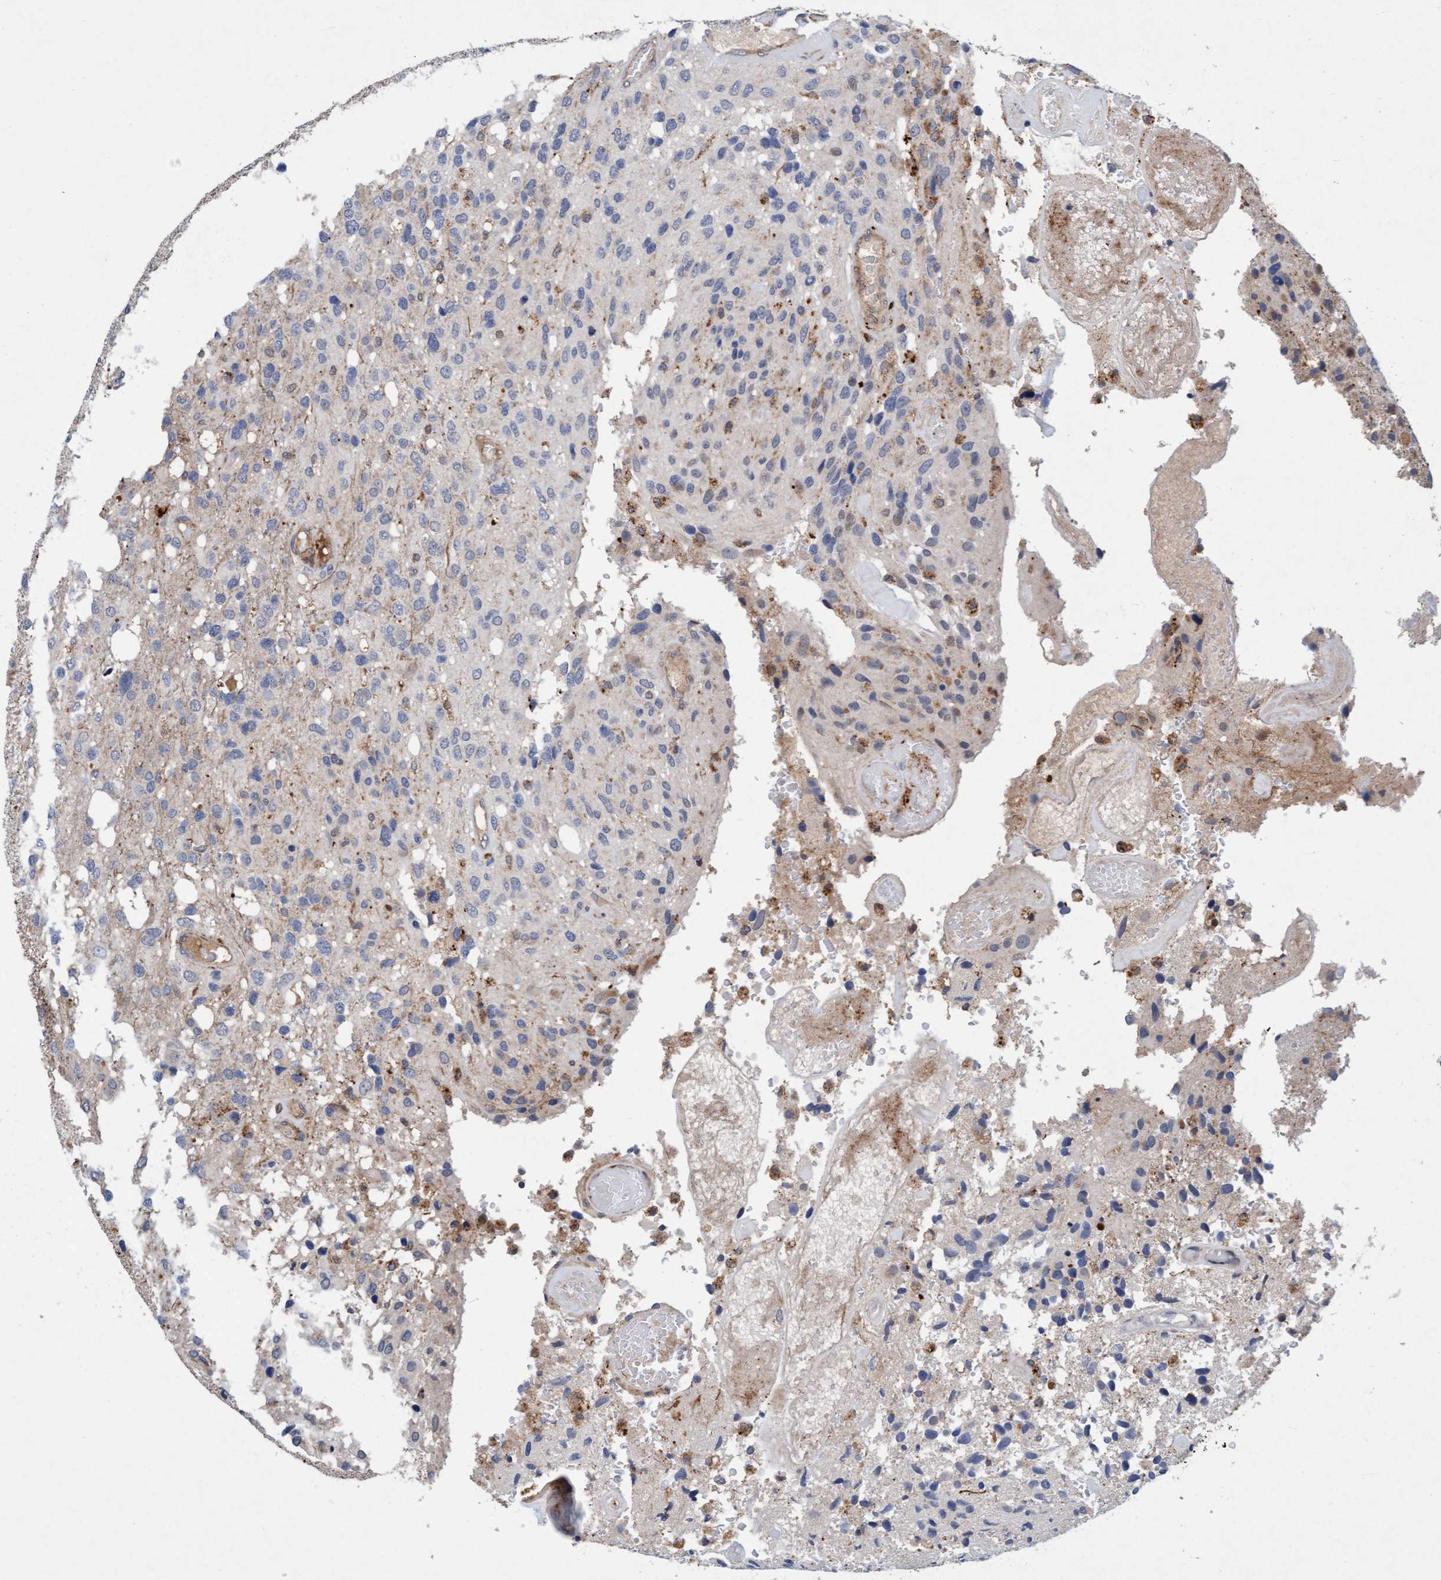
{"staining": {"intensity": "negative", "quantity": "none", "location": "none"}, "tissue": "glioma", "cell_type": "Tumor cells", "image_type": "cancer", "snomed": [{"axis": "morphology", "description": "Glioma, malignant, High grade"}, {"axis": "topography", "description": "Brain"}], "caption": "Immunohistochemical staining of glioma shows no significant expression in tumor cells. The staining is performed using DAB (3,3'-diaminobenzidine) brown chromogen with nuclei counter-stained in using hematoxylin.", "gene": "TMEM70", "patient": {"sex": "female", "age": 58}}